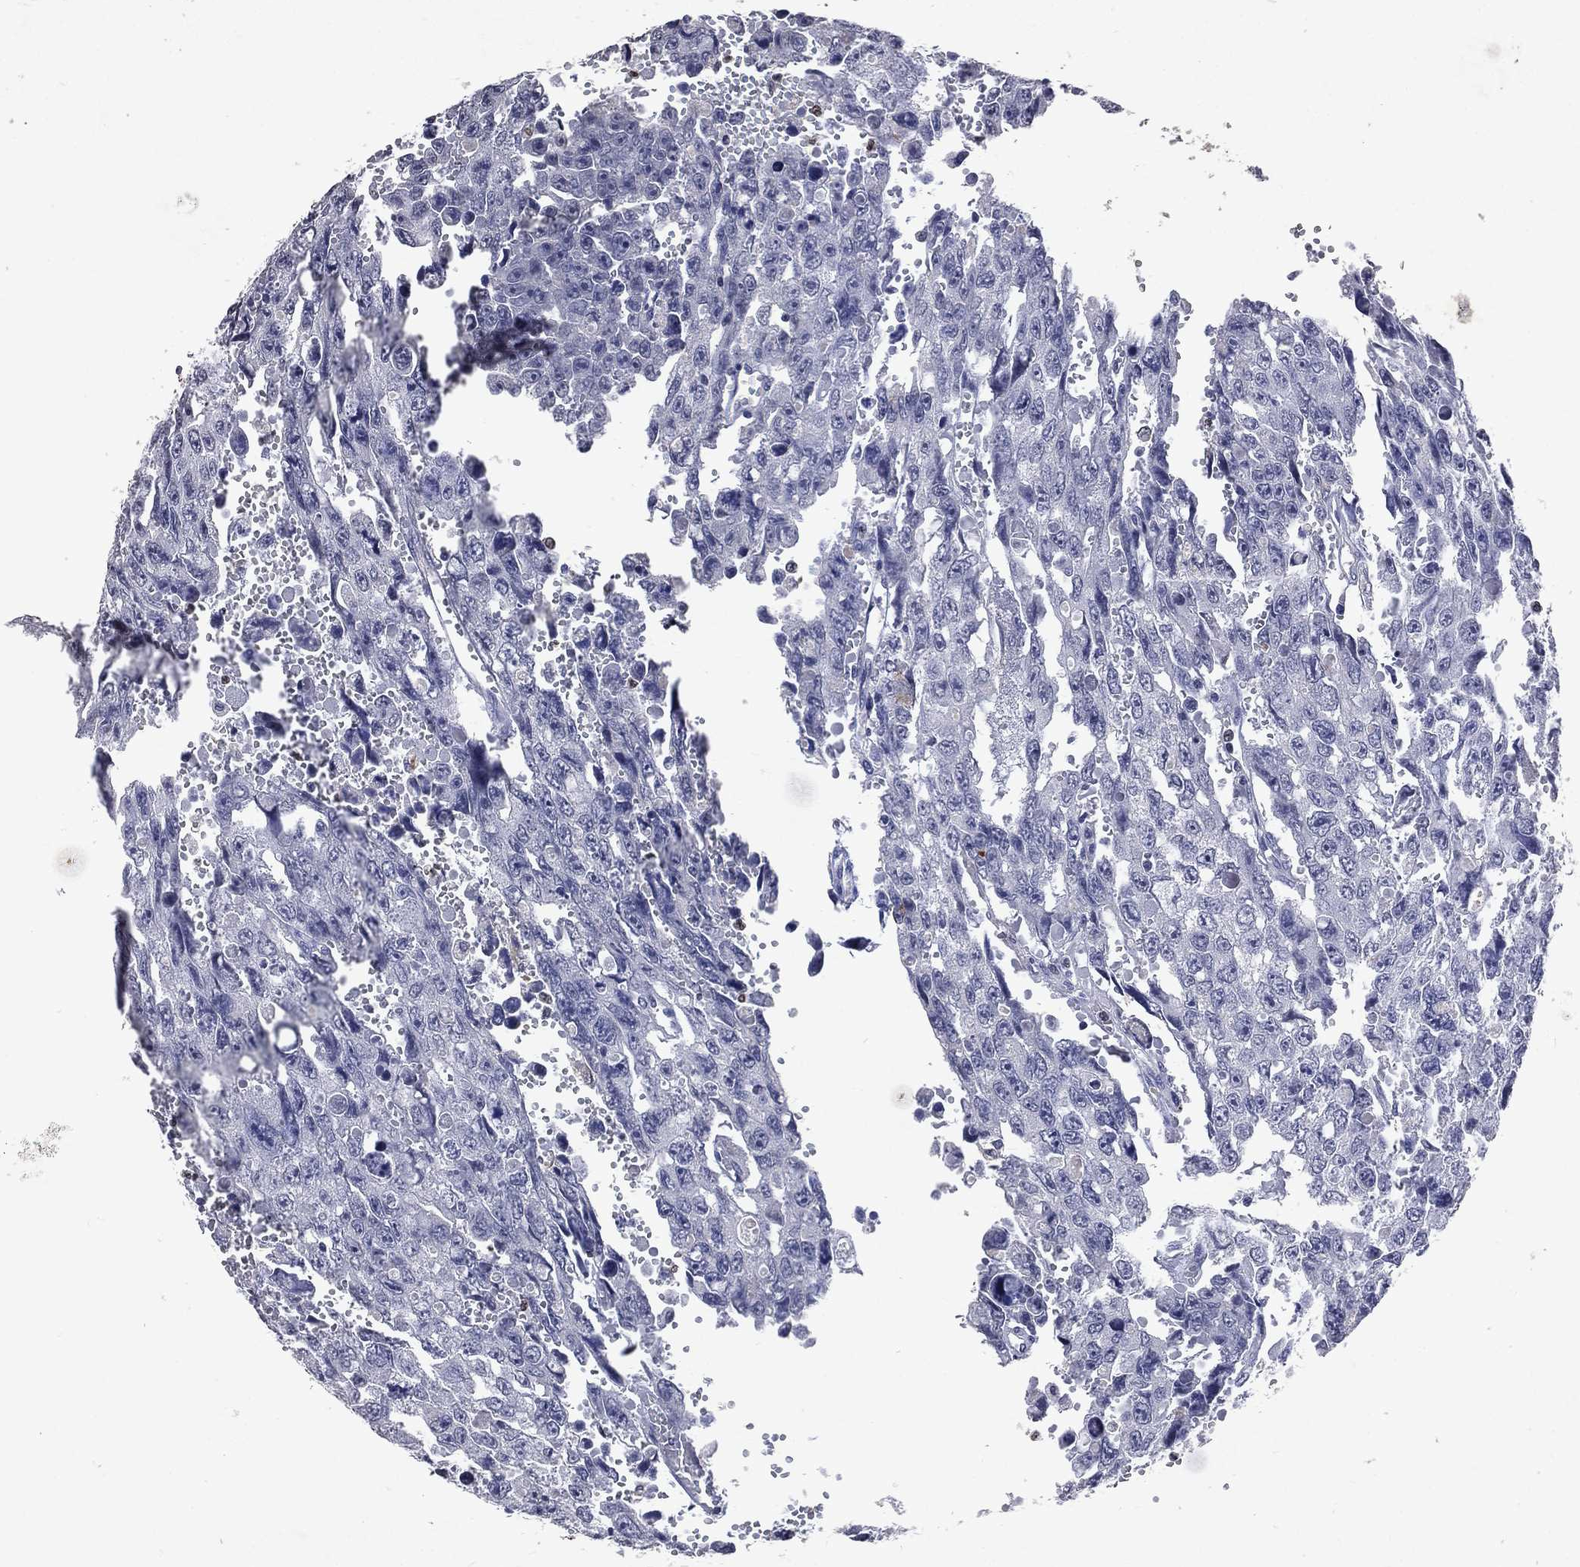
{"staining": {"intensity": "negative", "quantity": "none", "location": "none"}, "tissue": "testis cancer", "cell_type": "Tumor cells", "image_type": "cancer", "snomed": [{"axis": "morphology", "description": "Seminoma, NOS"}, {"axis": "topography", "description": "Testis"}], "caption": "Testis cancer (seminoma) was stained to show a protein in brown. There is no significant positivity in tumor cells.", "gene": "SLC34A2", "patient": {"sex": "male", "age": 26}}